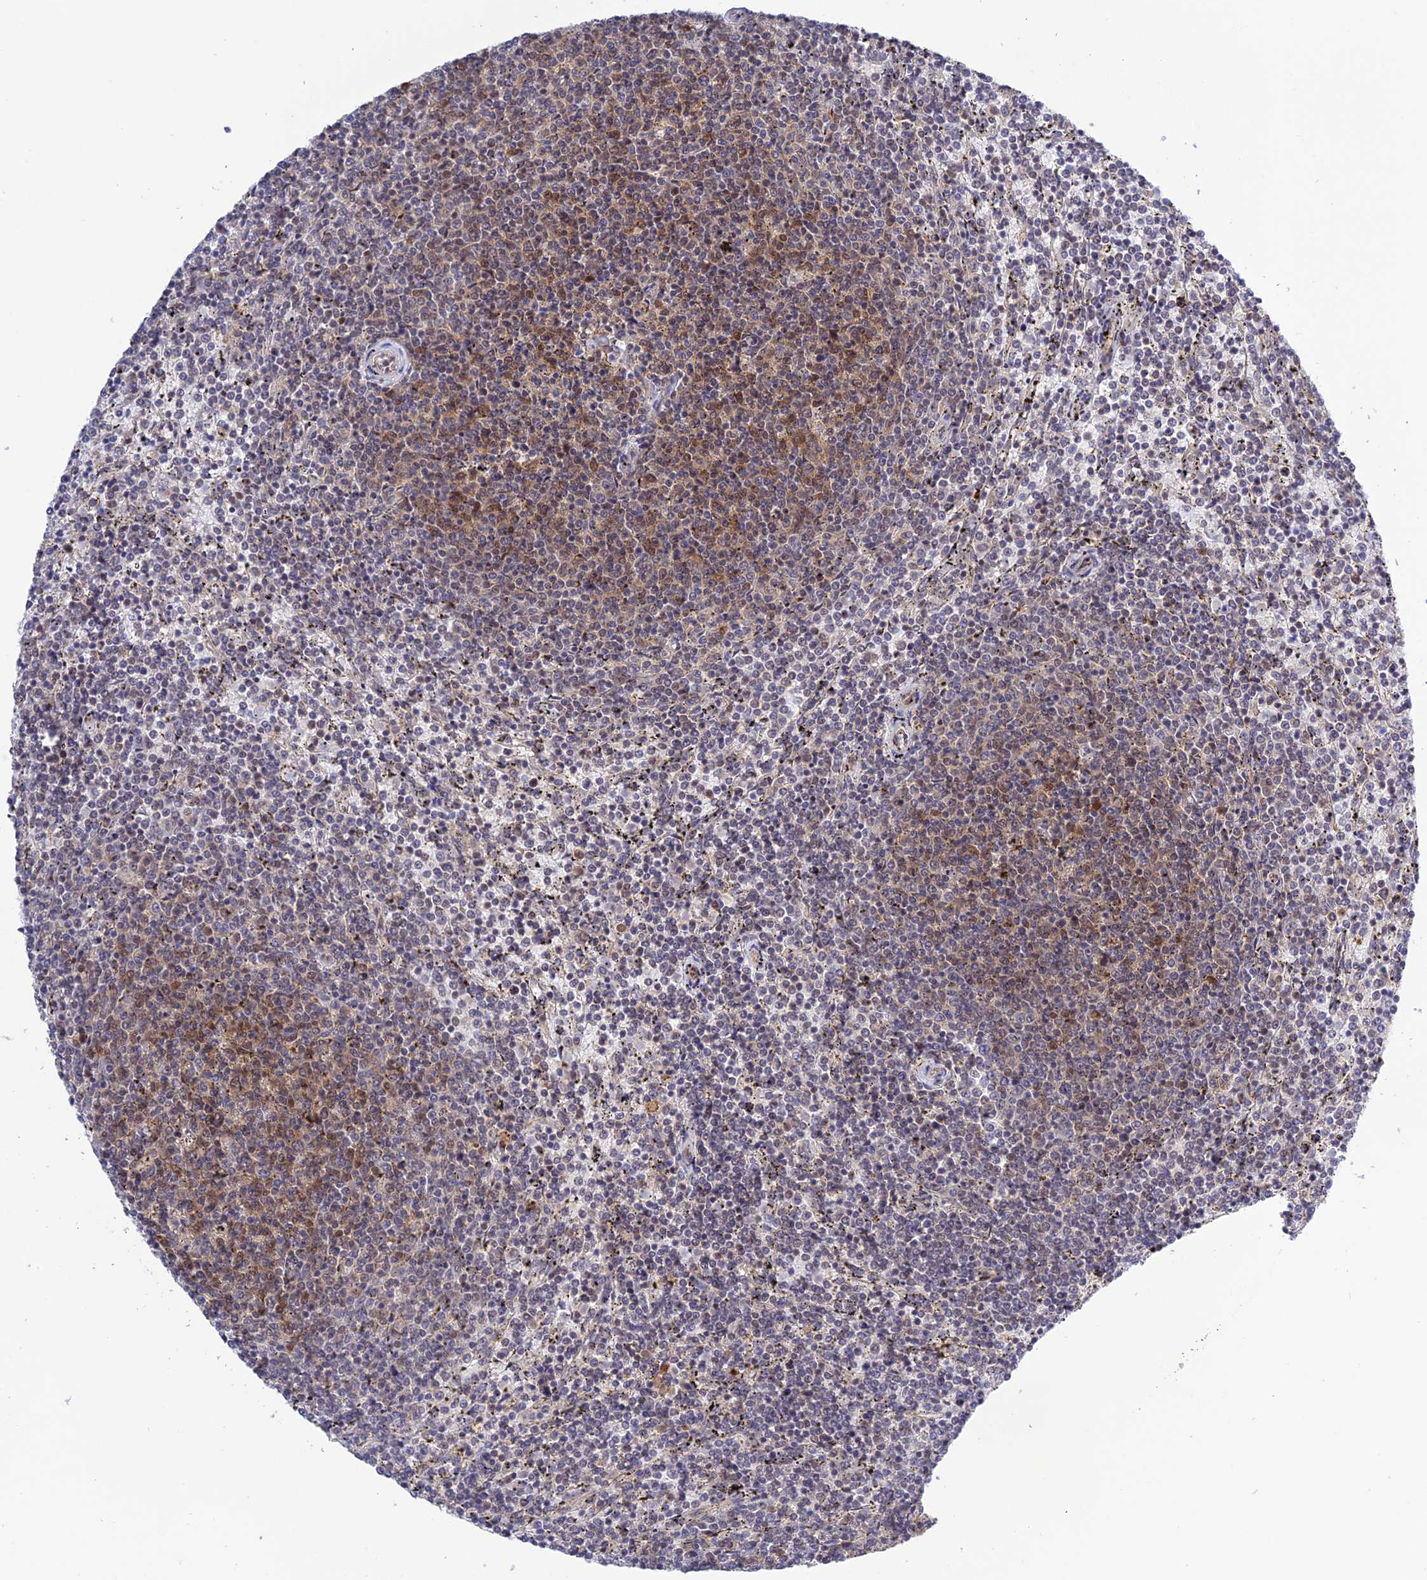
{"staining": {"intensity": "weak", "quantity": "<25%", "location": "nuclear"}, "tissue": "lymphoma", "cell_type": "Tumor cells", "image_type": "cancer", "snomed": [{"axis": "morphology", "description": "Malignant lymphoma, non-Hodgkin's type, Low grade"}, {"axis": "topography", "description": "Spleen"}], "caption": "Protein analysis of lymphoma displays no significant expression in tumor cells.", "gene": "TCEA1", "patient": {"sex": "female", "age": 50}}